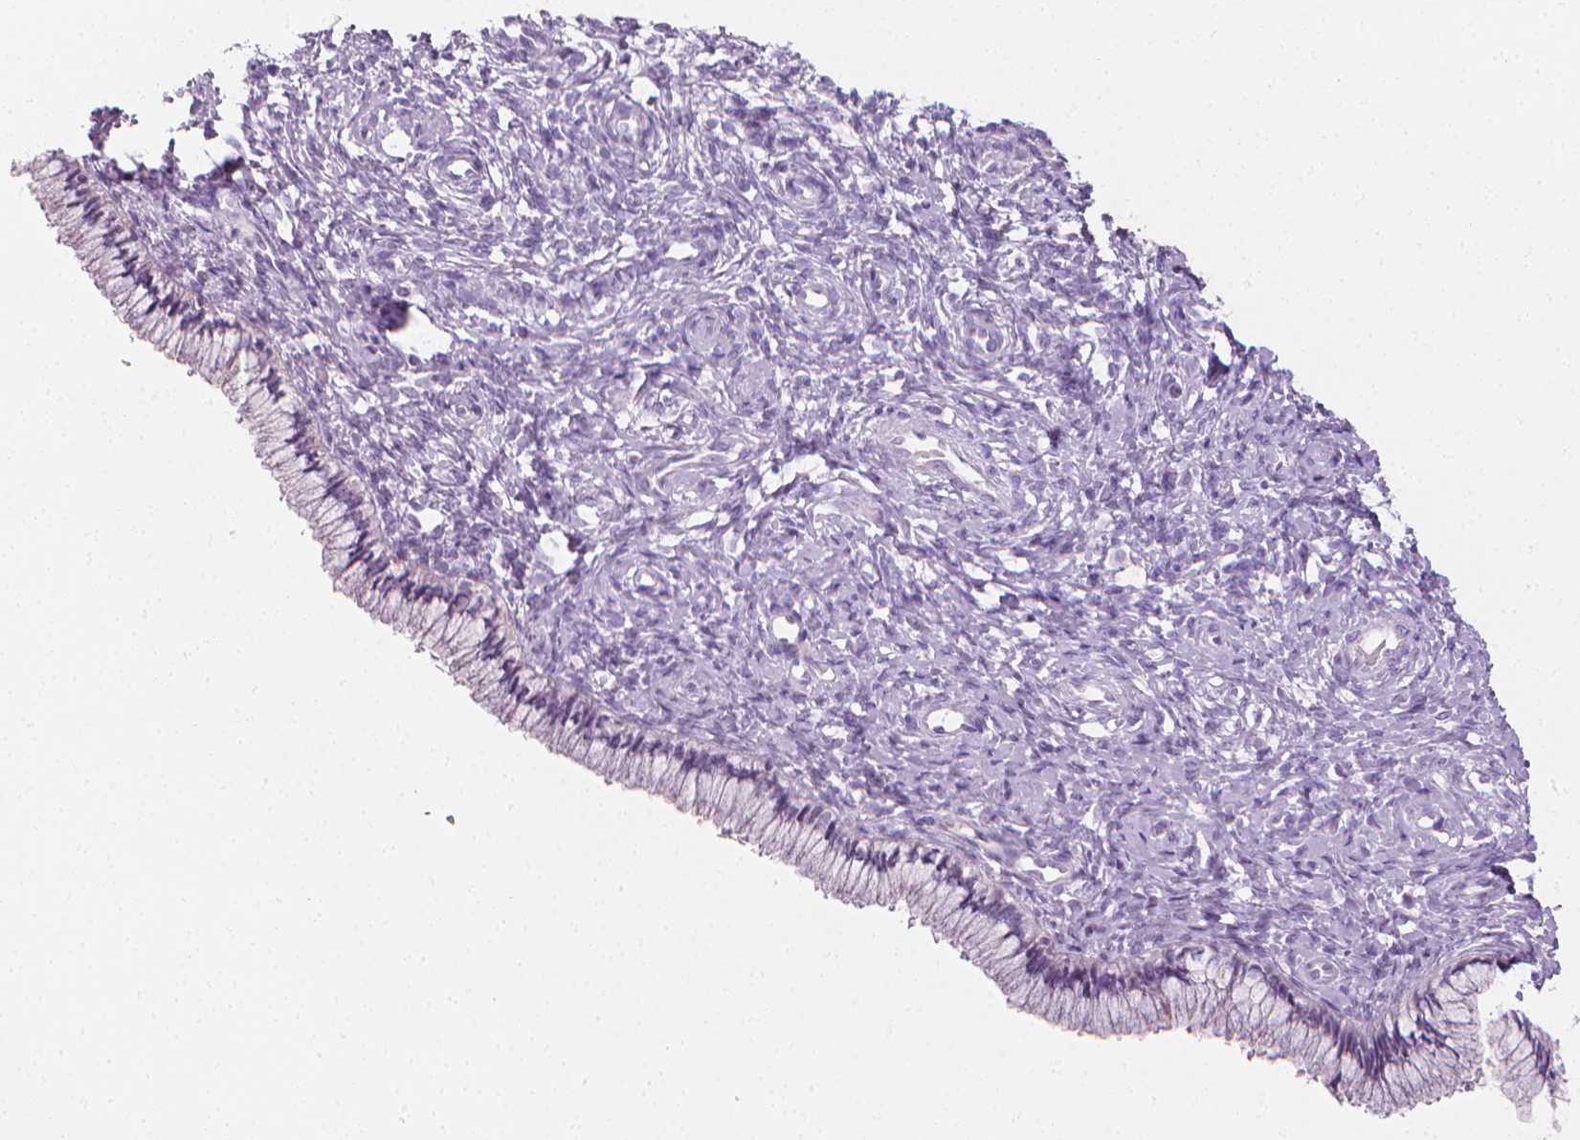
{"staining": {"intensity": "negative", "quantity": "none", "location": "none"}, "tissue": "cervix", "cell_type": "Glandular cells", "image_type": "normal", "snomed": [{"axis": "morphology", "description": "Normal tissue, NOS"}, {"axis": "topography", "description": "Cervix"}], "caption": "This is an immunohistochemistry (IHC) histopathology image of benign human cervix. There is no staining in glandular cells.", "gene": "DCAF8L1", "patient": {"sex": "female", "age": 37}}